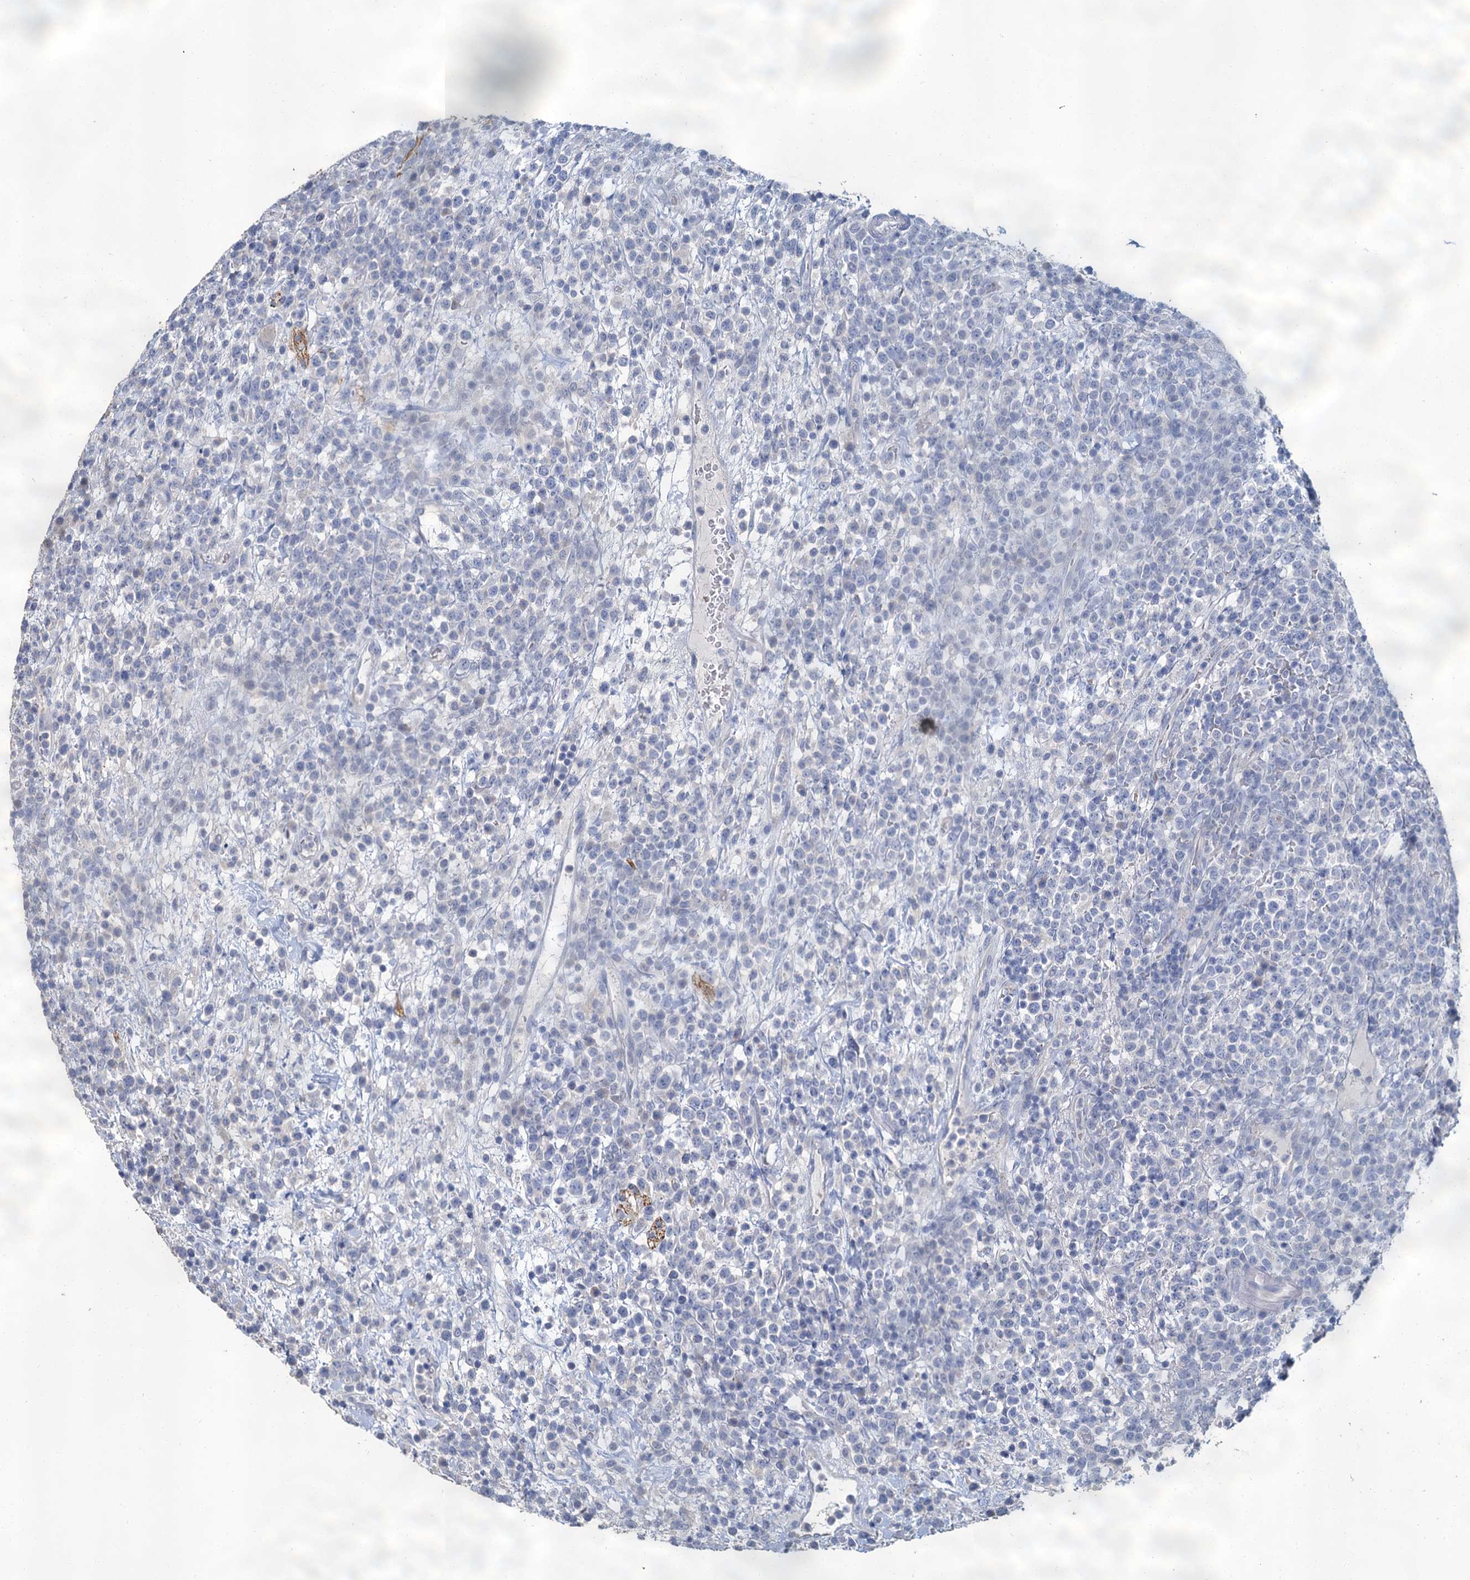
{"staining": {"intensity": "negative", "quantity": "none", "location": "none"}, "tissue": "lymphoma", "cell_type": "Tumor cells", "image_type": "cancer", "snomed": [{"axis": "morphology", "description": "Malignant lymphoma, non-Hodgkin's type, High grade"}, {"axis": "topography", "description": "Colon"}], "caption": "DAB (3,3'-diaminobenzidine) immunohistochemical staining of high-grade malignant lymphoma, non-Hodgkin's type reveals no significant expression in tumor cells.", "gene": "SNCB", "patient": {"sex": "female", "age": 53}}